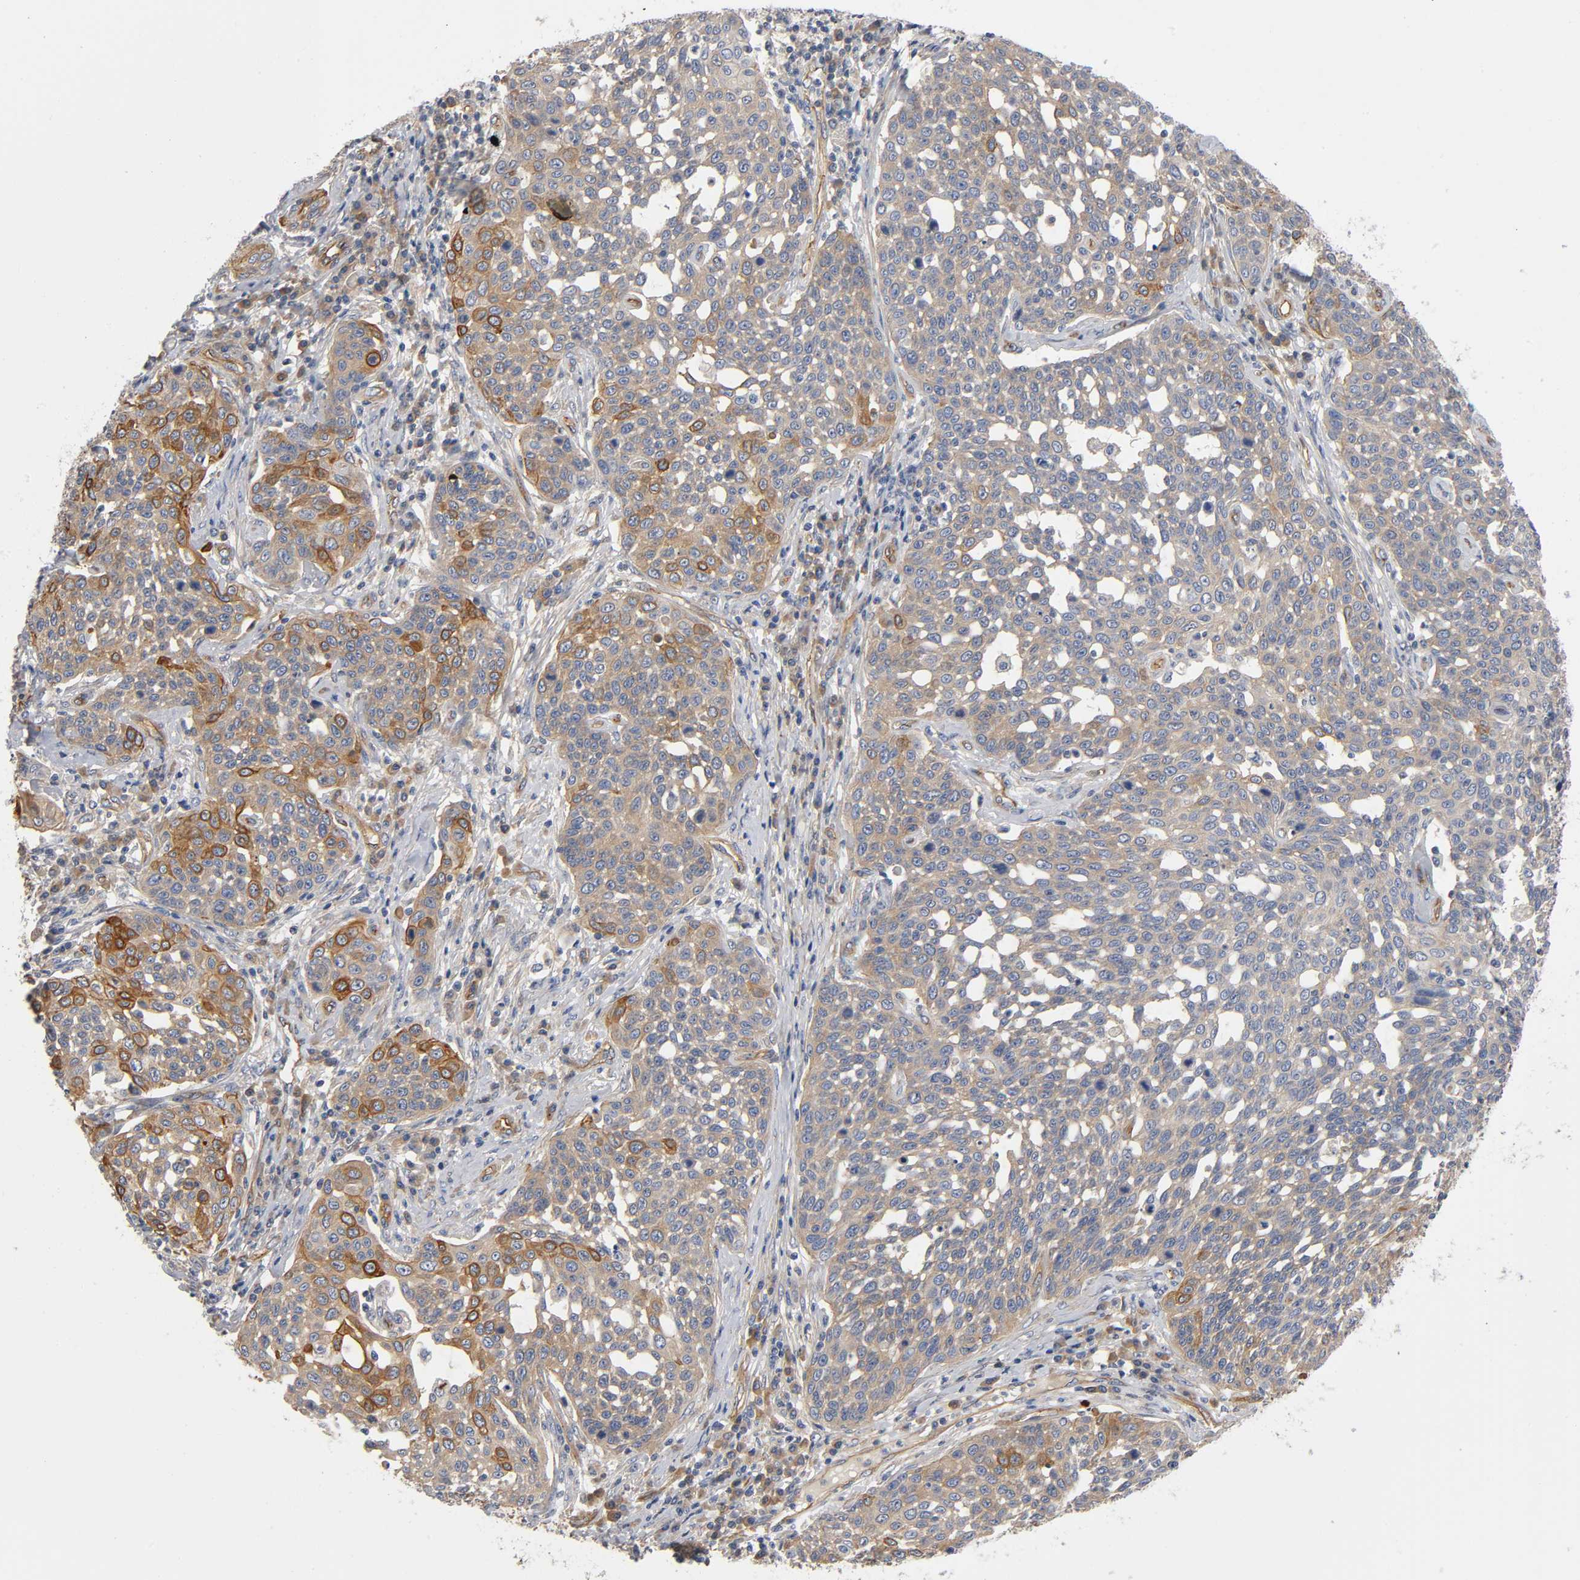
{"staining": {"intensity": "moderate", "quantity": "<25%", "location": "cytoplasmic/membranous"}, "tissue": "cervical cancer", "cell_type": "Tumor cells", "image_type": "cancer", "snomed": [{"axis": "morphology", "description": "Squamous cell carcinoma, NOS"}, {"axis": "topography", "description": "Cervix"}], "caption": "This micrograph shows IHC staining of human cervical cancer, with low moderate cytoplasmic/membranous staining in about <25% of tumor cells.", "gene": "MARS1", "patient": {"sex": "female", "age": 34}}